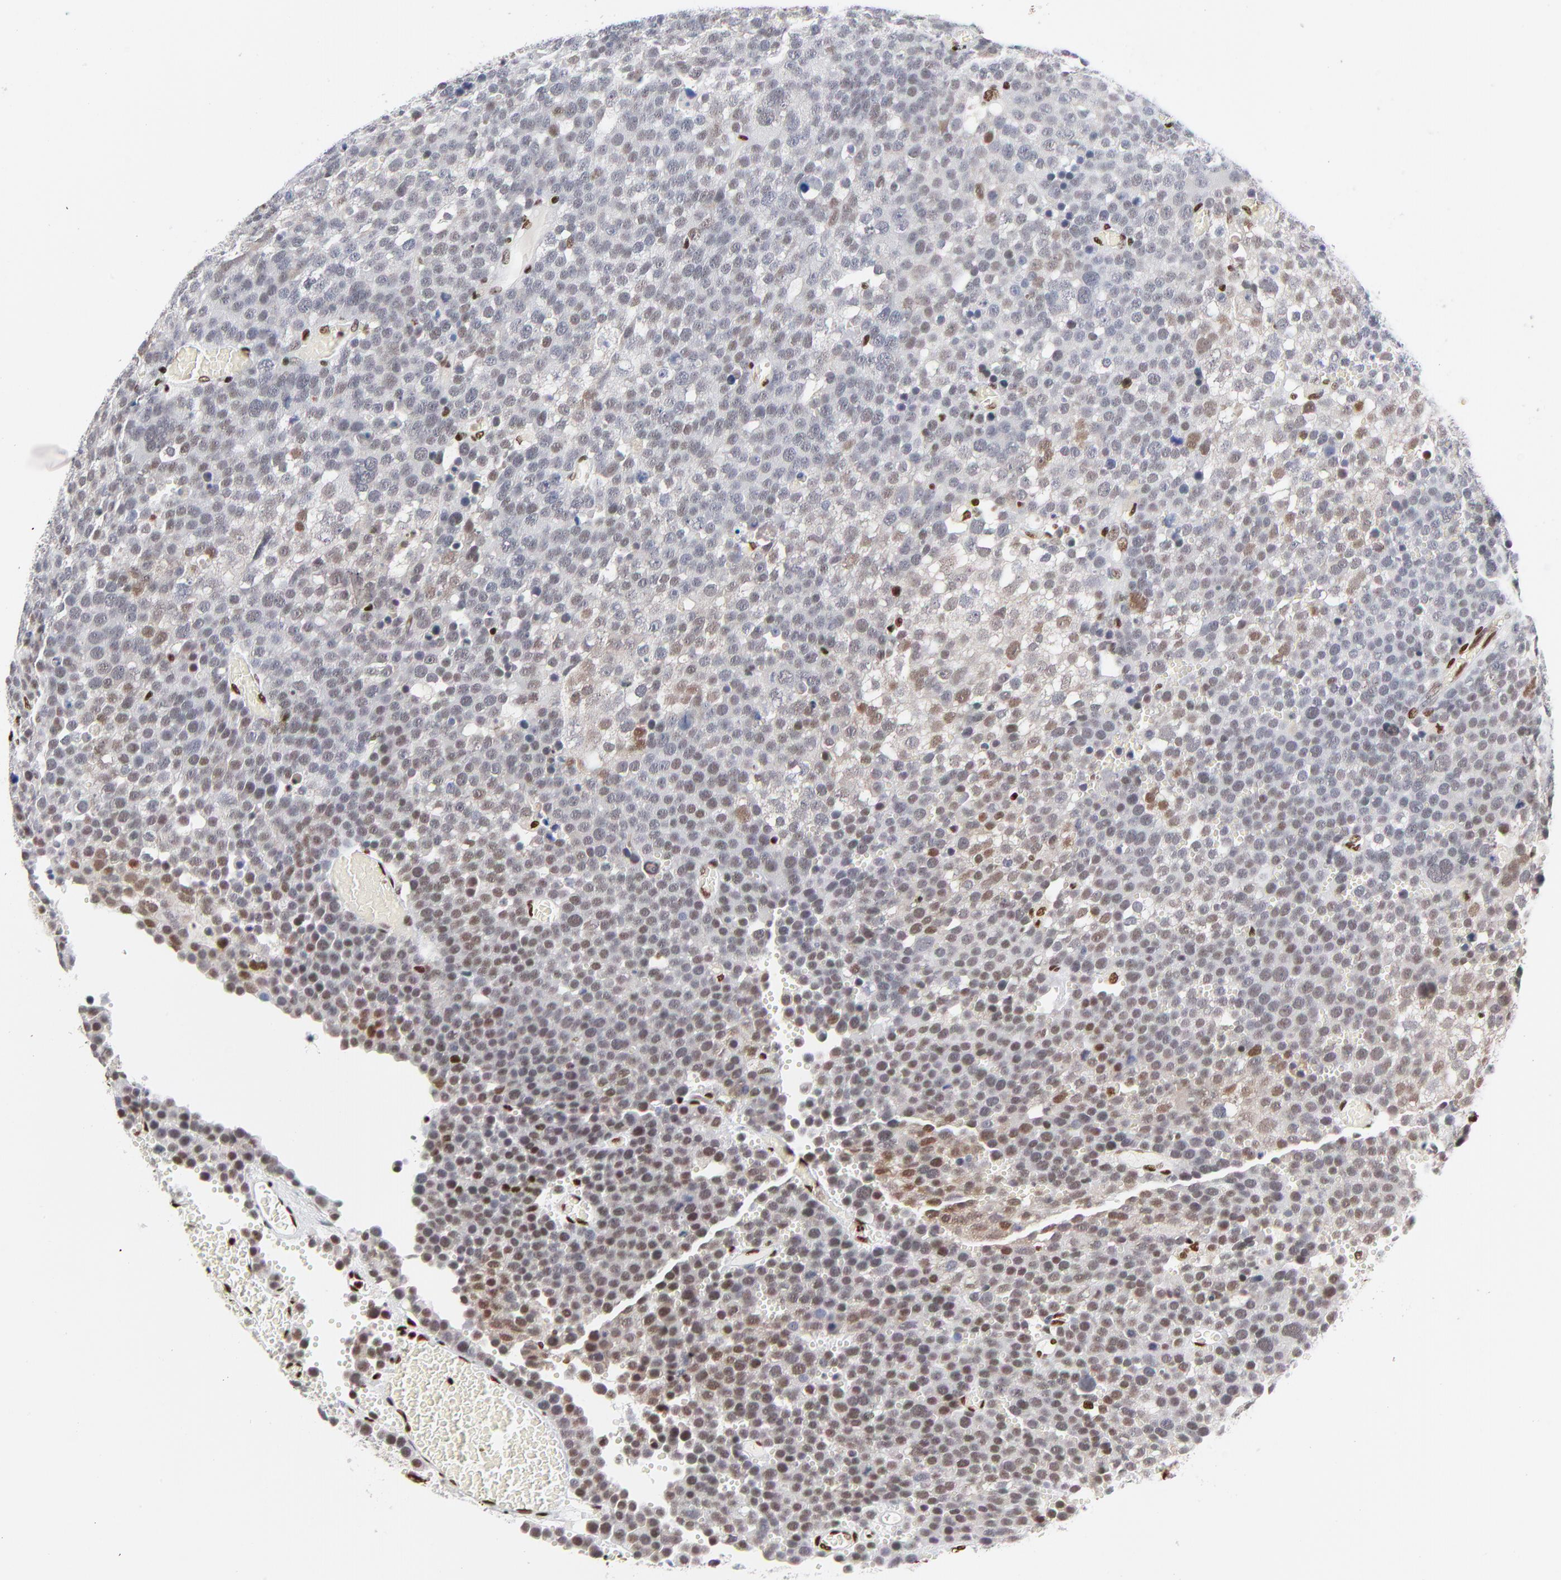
{"staining": {"intensity": "moderate", "quantity": "25%-75%", "location": "nuclear"}, "tissue": "testis cancer", "cell_type": "Tumor cells", "image_type": "cancer", "snomed": [{"axis": "morphology", "description": "Seminoma, NOS"}, {"axis": "topography", "description": "Testis"}], "caption": "Immunohistochemistry (IHC) (DAB (3,3'-diaminobenzidine)) staining of testis cancer (seminoma) exhibits moderate nuclear protein staining in about 25%-75% of tumor cells.", "gene": "CREB1", "patient": {"sex": "male", "age": 71}}